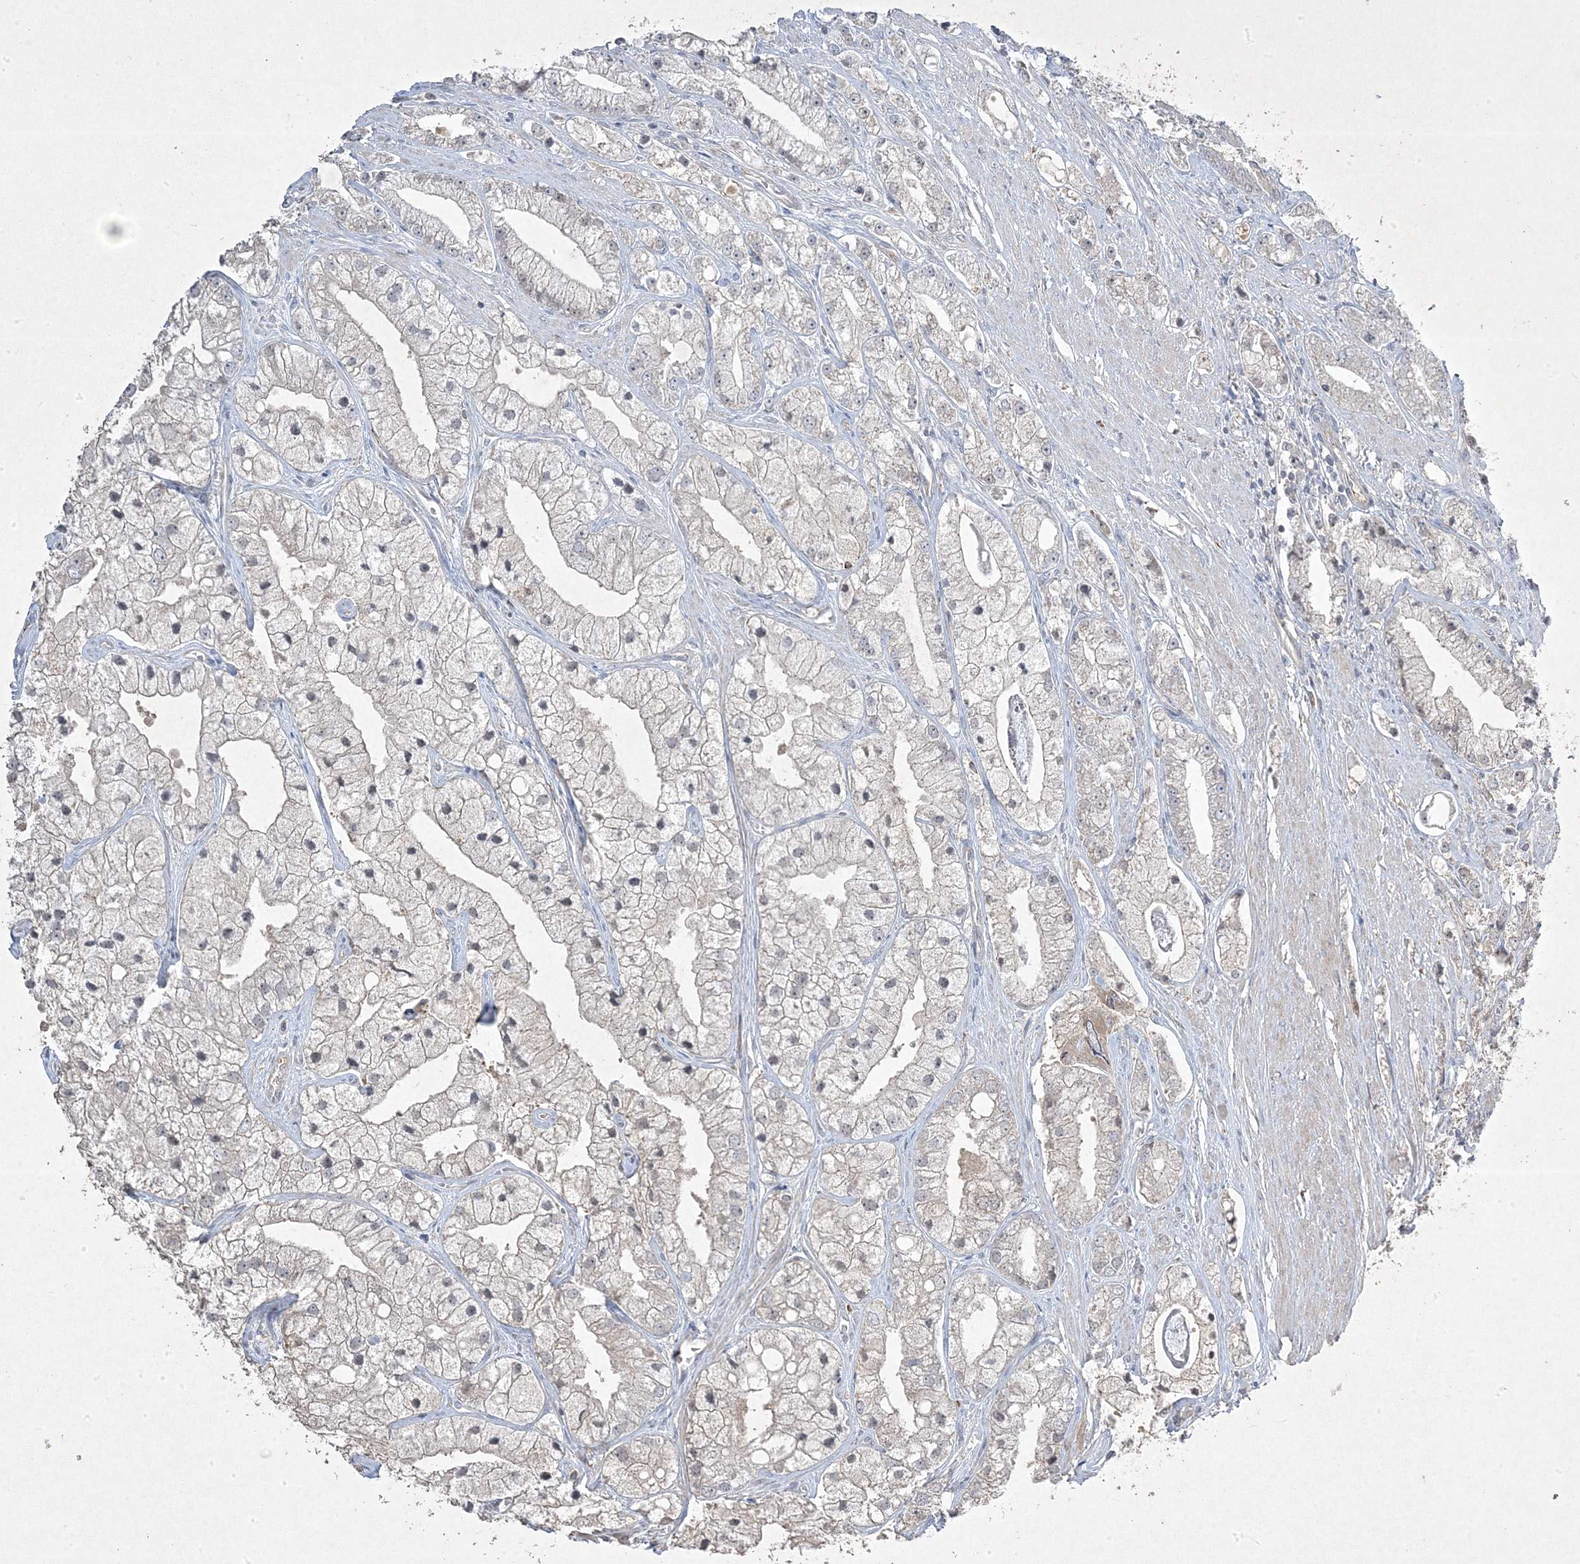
{"staining": {"intensity": "negative", "quantity": "none", "location": "none"}, "tissue": "prostate cancer", "cell_type": "Tumor cells", "image_type": "cancer", "snomed": [{"axis": "morphology", "description": "Adenocarcinoma, High grade"}, {"axis": "topography", "description": "Prostate"}], "caption": "High-grade adenocarcinoma (prostate) was stained to show a protein in brown. There is no significant expression in tumor cells.", "gene": "RGL4", "patient": {"sex": "male", "age": 50}}